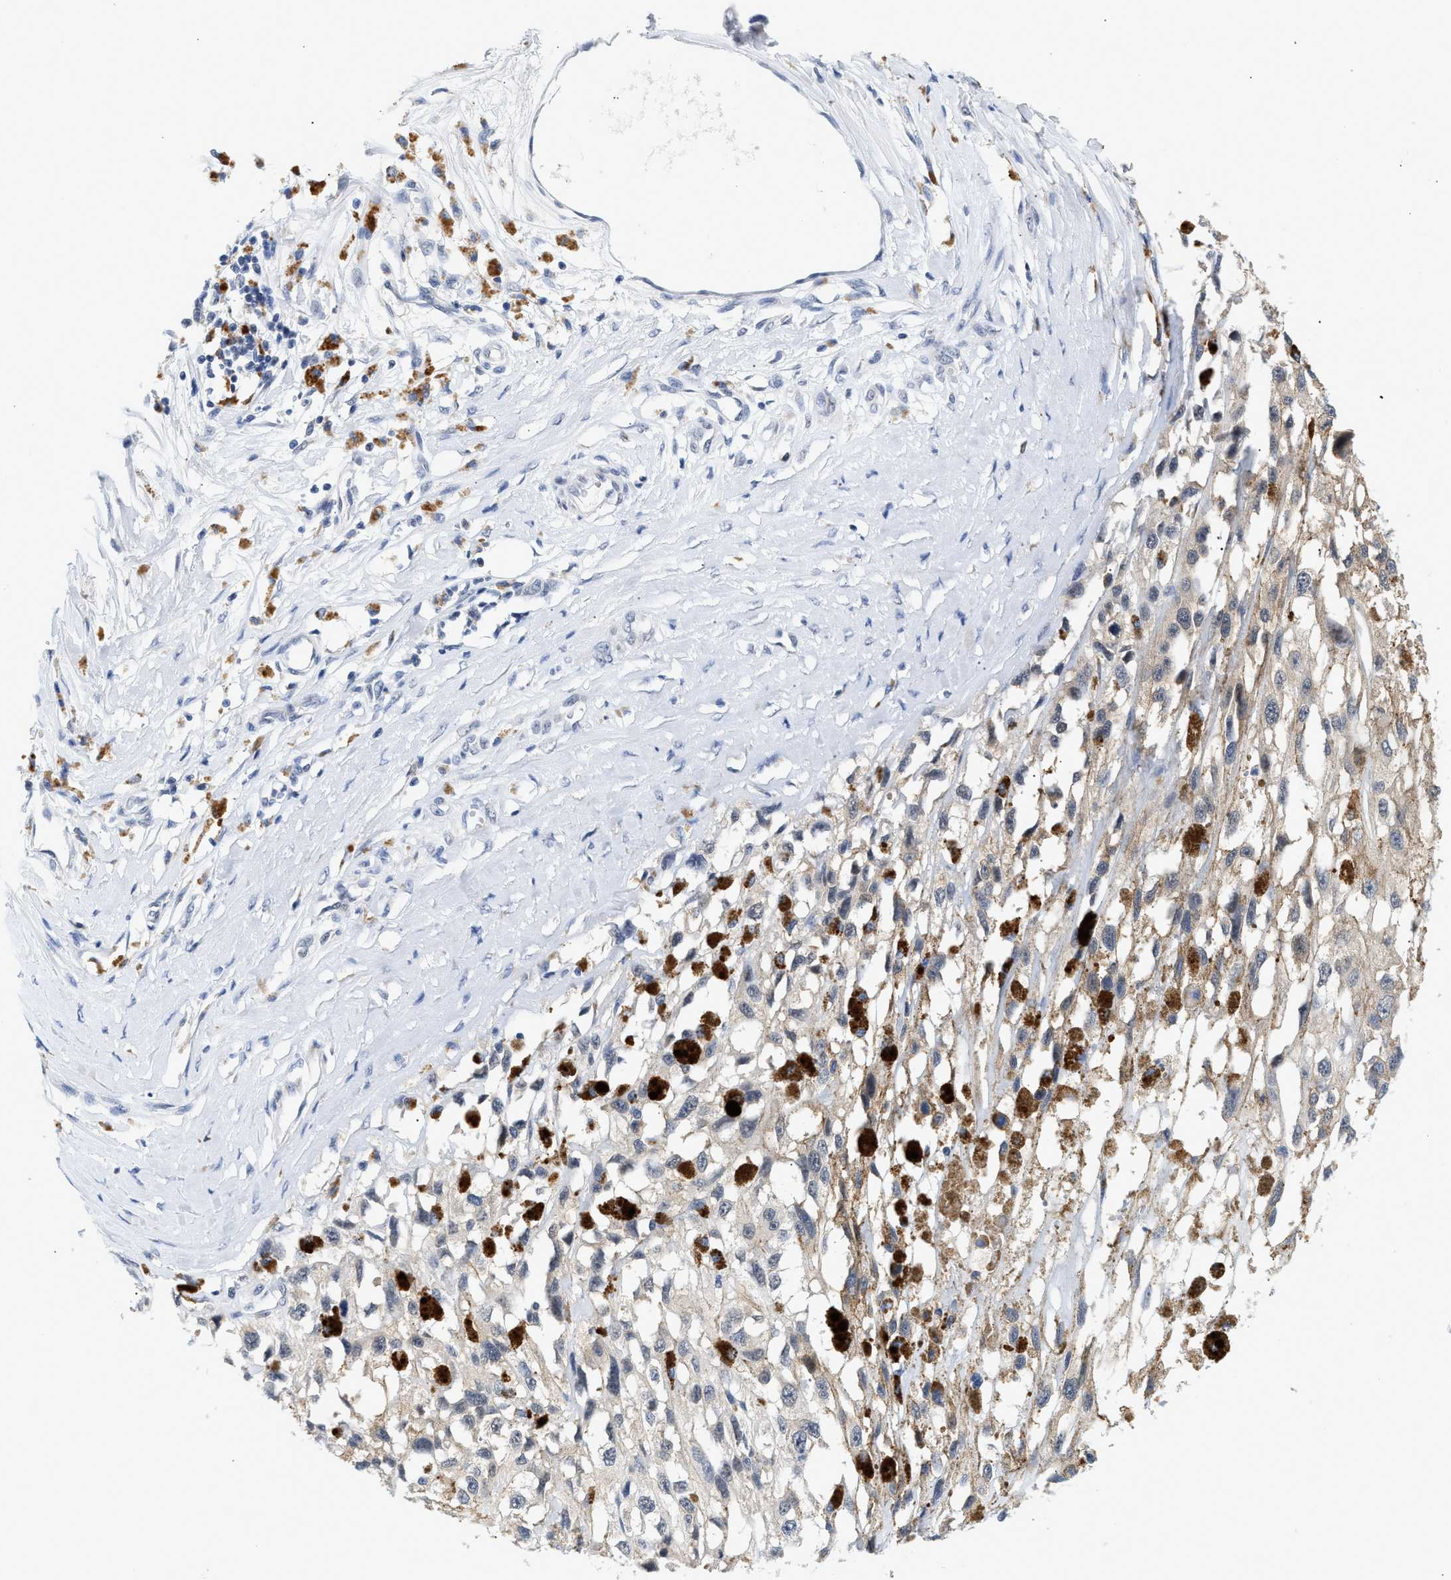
{"staining": {"intensity": "negative", "quantity": "none", "location": "none"}, "tissue": "melanoma", "cell_type": "Tumor cells", "image_type": "cancer", "snomed": [{"axis": "morphology", "description": "Malignant melanoma, Metastatic site"}, {"axis": "topography", "description": "Lymph node"}], "caption": "Immunohistochemistry micrograph of human melanoma stained for a protein (brown), which exhibits no positivity in tumor cells.", "gene": "PPM1L", "patient": {"sex": "male", "age": 59}}